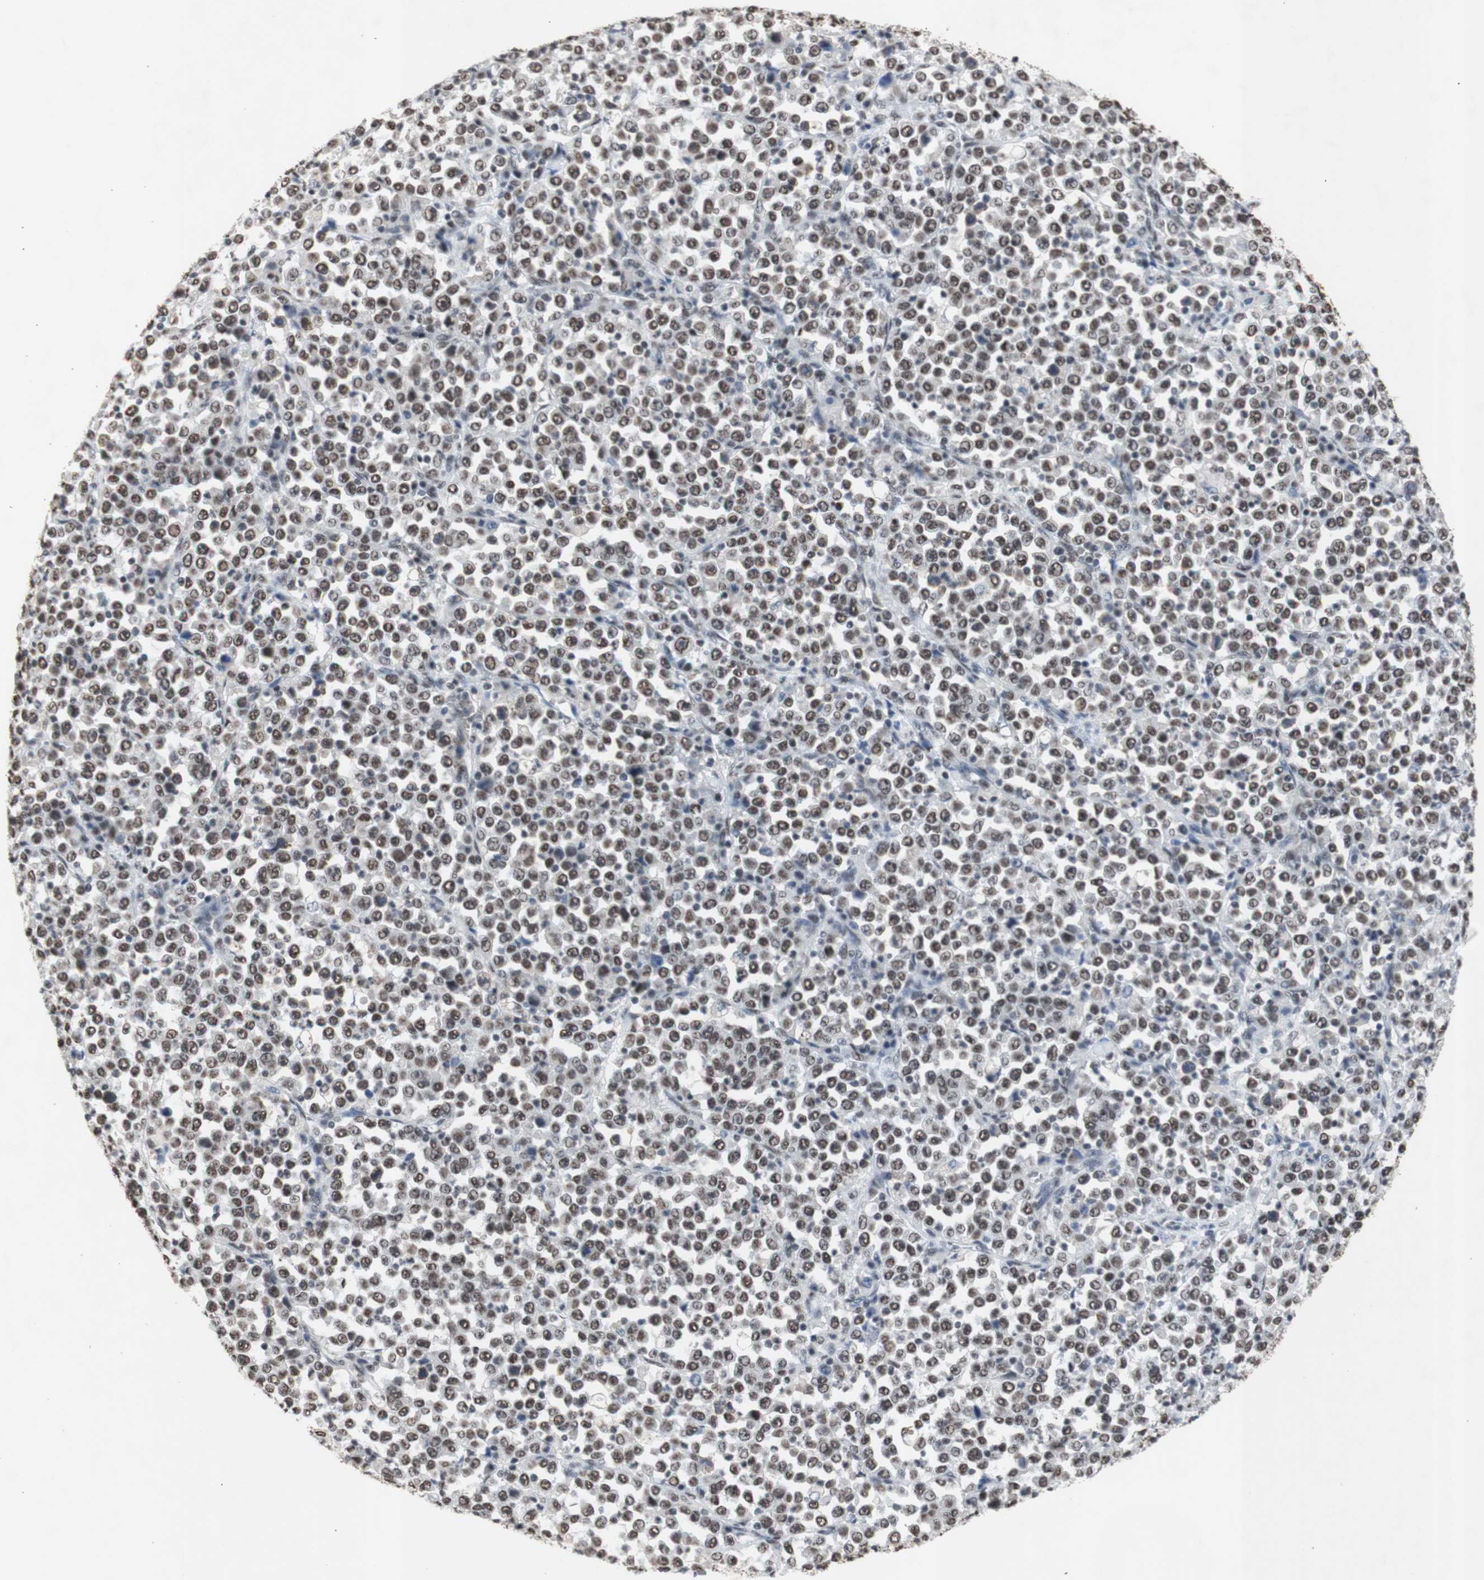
{"staining": {"intensity": "moderate", "quantity": ">75%", "location": "nuclear"}, "tissue": "stomach cancer", "cell_type": "Tumor cells", "image_type": "cancer", "snomed": [{"axis": "morphology", "description": "Normal tissue, NOS"}, {"axis": "morphology", "description": "Adenocarcinoma, NOS"}, {"axis": "topography", "description": "Stomach, upper"}, {"axis": "topography", "description": "Stomach"}], "caption": "Protein positivity by immunohistochemistry demonstrates moderate nuclear staining in approximately >75% of tumor cells in stomach adenocarcinoma.", "gene": "SNRPB", "patient": {"sex": "male", "age": 59}}